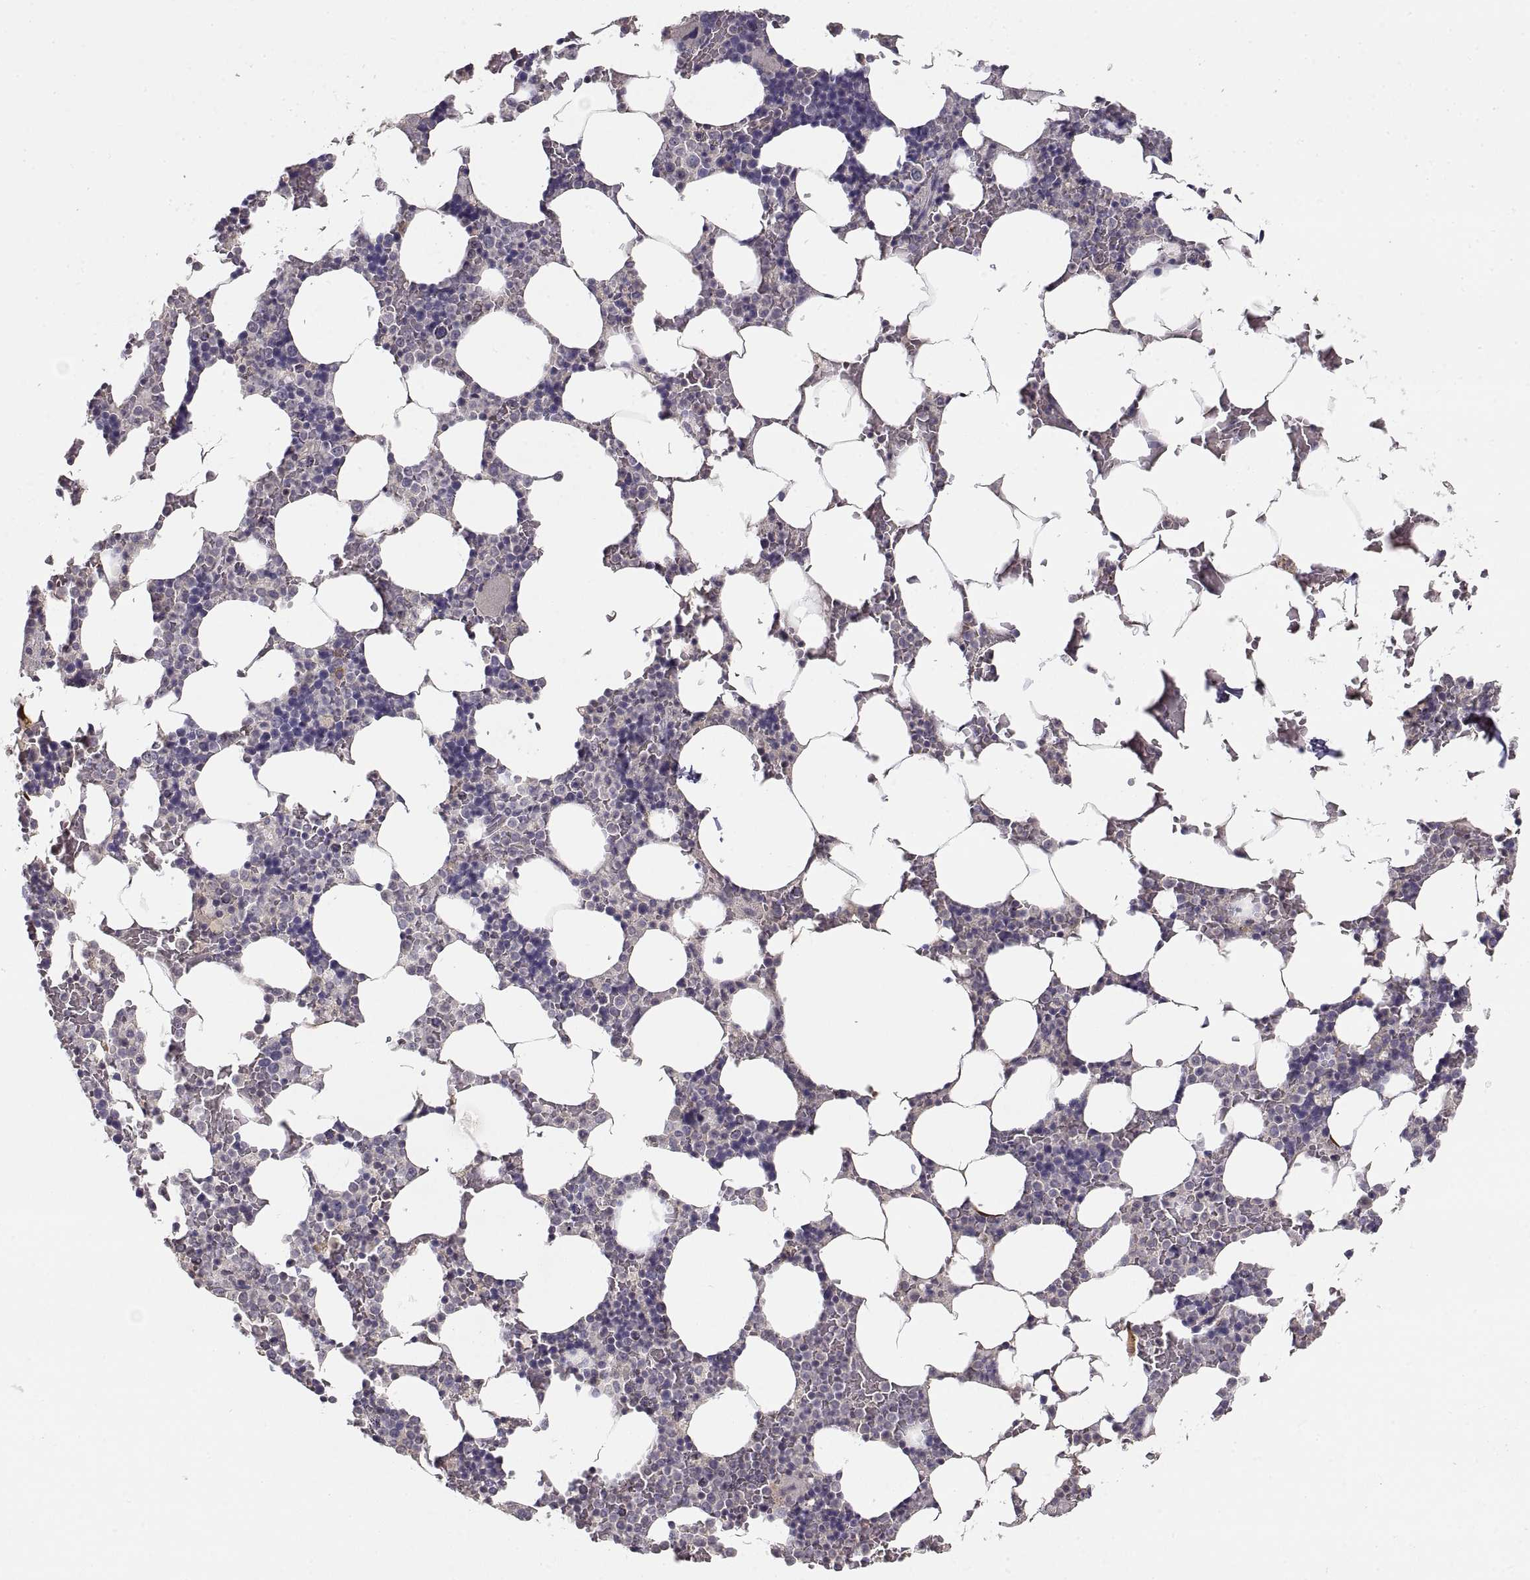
{"staining": {"intensity": "negative", "quantity": "none", "location": "none"}, "tissue": "bone marrow", "cell_type": "Hematopoietic cells", "image_type": "normal", "snomed": [{"axis": "morphology", "description": "Normal tissue, NOS"}, {"axis": "topography", "description": "Bone marrow"}], "caption": "Bone marrow stained for a protein using immunohistochemistry reveals no expression hematopoietic cells.", "gene": "NMNAT2", "patient": {"sex": "male", "age": 51}}